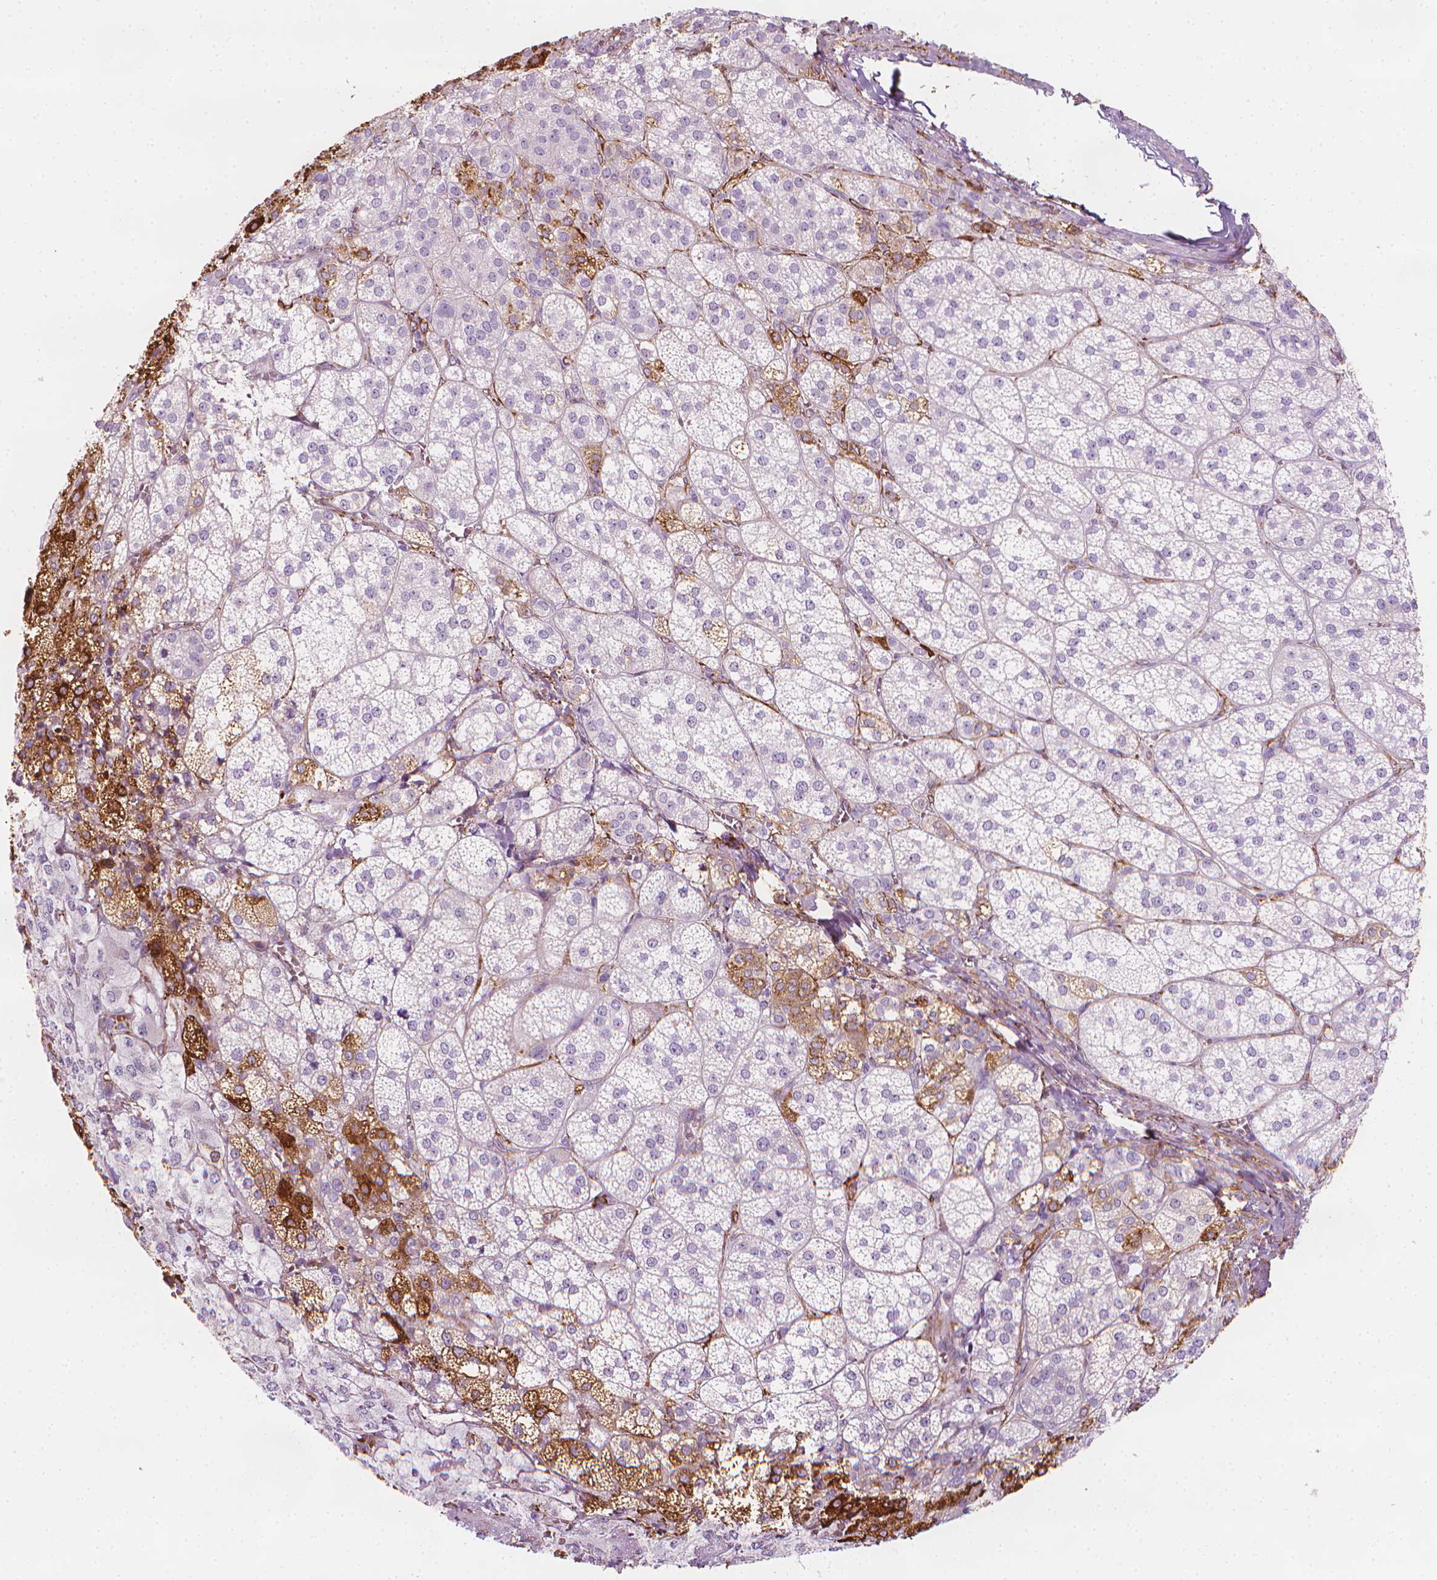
{"staining": {"intensity": "moderate", "quantity": "<25%", "location": "cytoplasmic/membranous"}, "tissue": "adrenal gland", "cell_type": "Glandular cells", "image_type": "normal", "snomed": [{"axis": "morphology", "description": "Normal tissue, NOS"}, {"axis": "topography", "description": "Adrenal gland"}], "caption": "Protein staining exhibits moderate cytoplasmic/membranous expression in about <25% of glandular cells in unremarkable adrenal gland.", "gene": "CES1", "patient": {"sex": "female", "age": 60}}